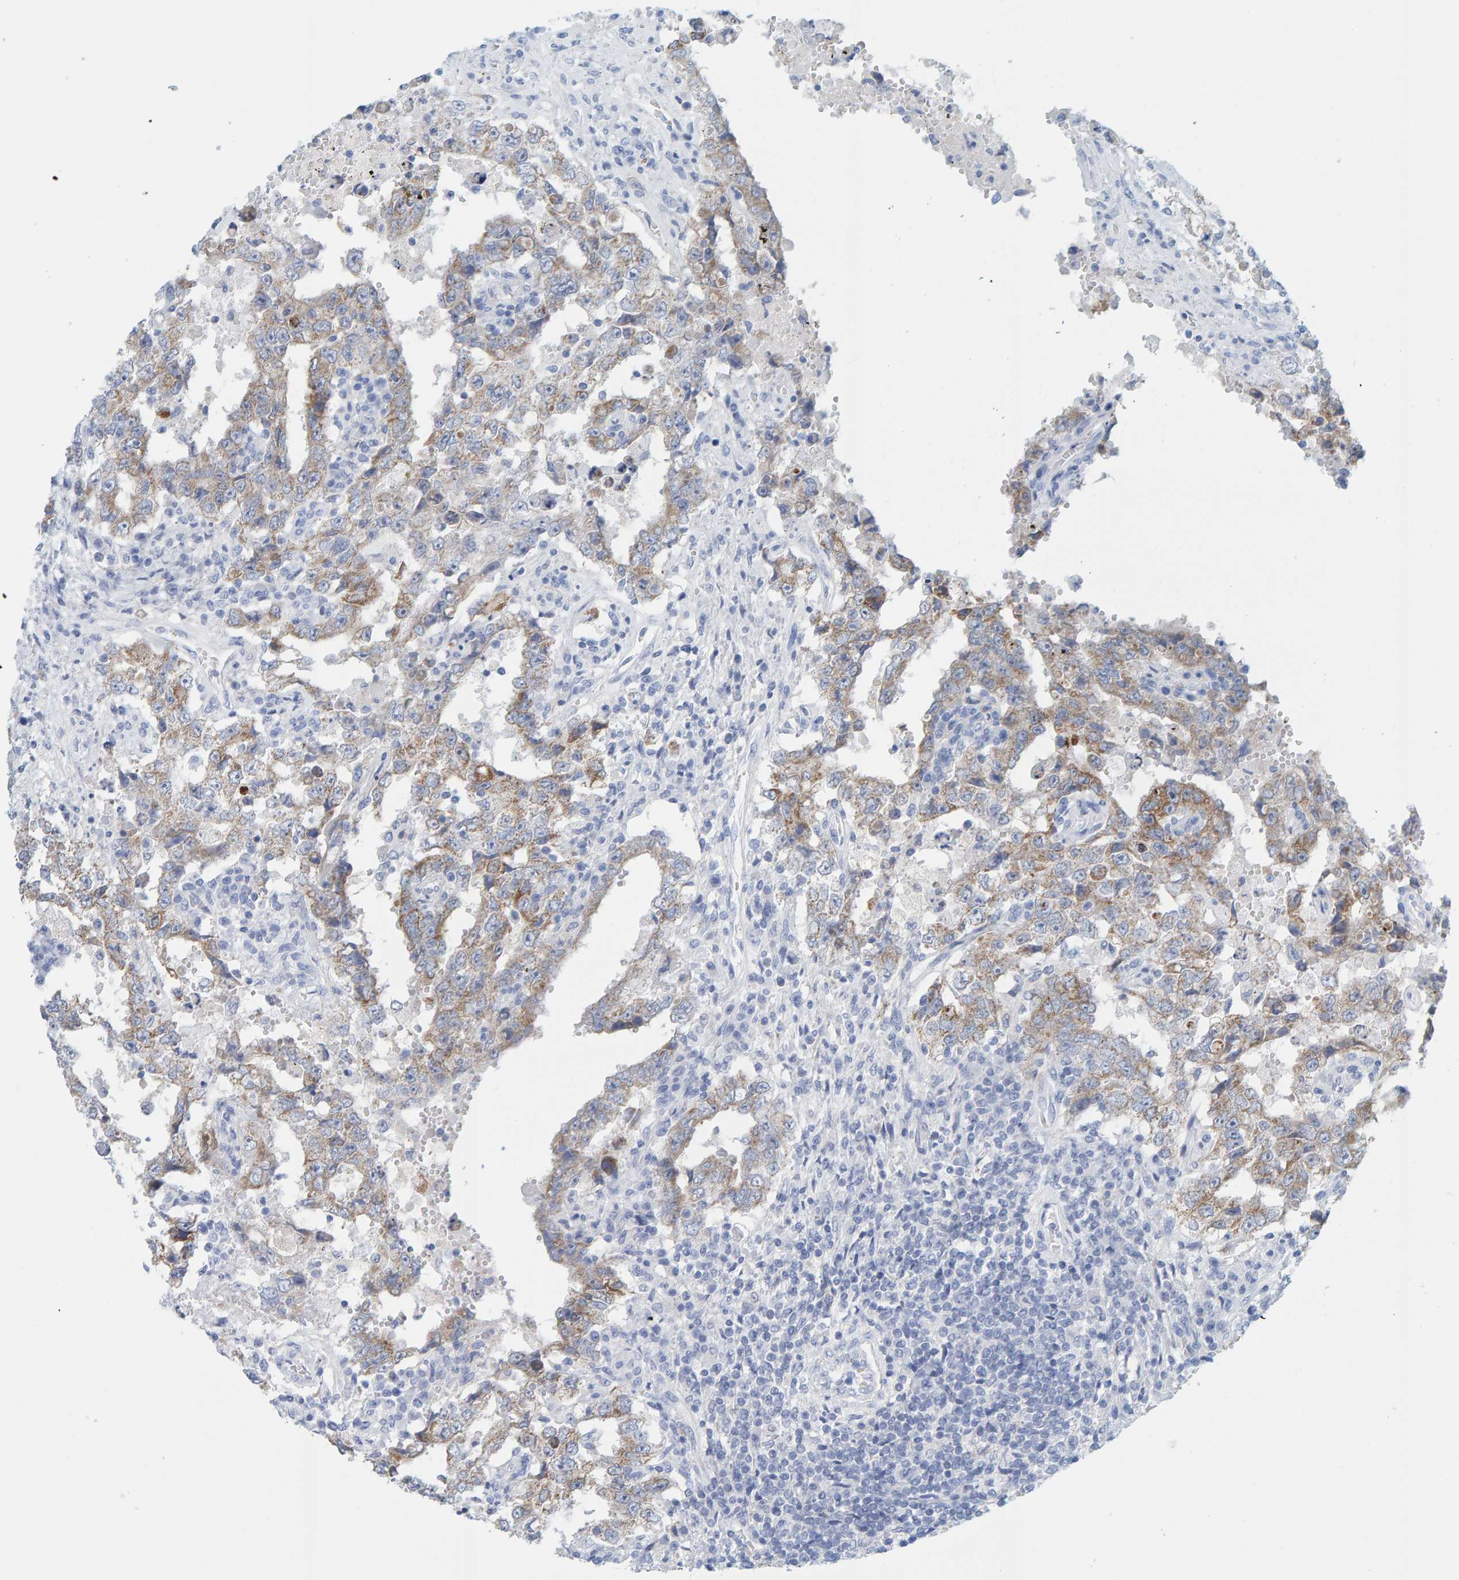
{"staining": {"intensity": "moderate", "quantity": "25%-75%", "location": "cytoplasmic/membranous"}, "tissue": "testis cancer", "cell_type": "Tumor cells", "image_type": "cancer", "snomed": [{"axis": "morphology", "description": "Carcinoma, Embryonal, NOS"}, {"axis": "topography", "description": "Testis"}], "caption": "The immunohistochemical stain highlights moderate cytoplasmic/membranous staining in tumor cells of embryonal carcinoma (testis) tissue.", "gene": "KLHL11", "patient": {"sex": "male", "age": 26}}